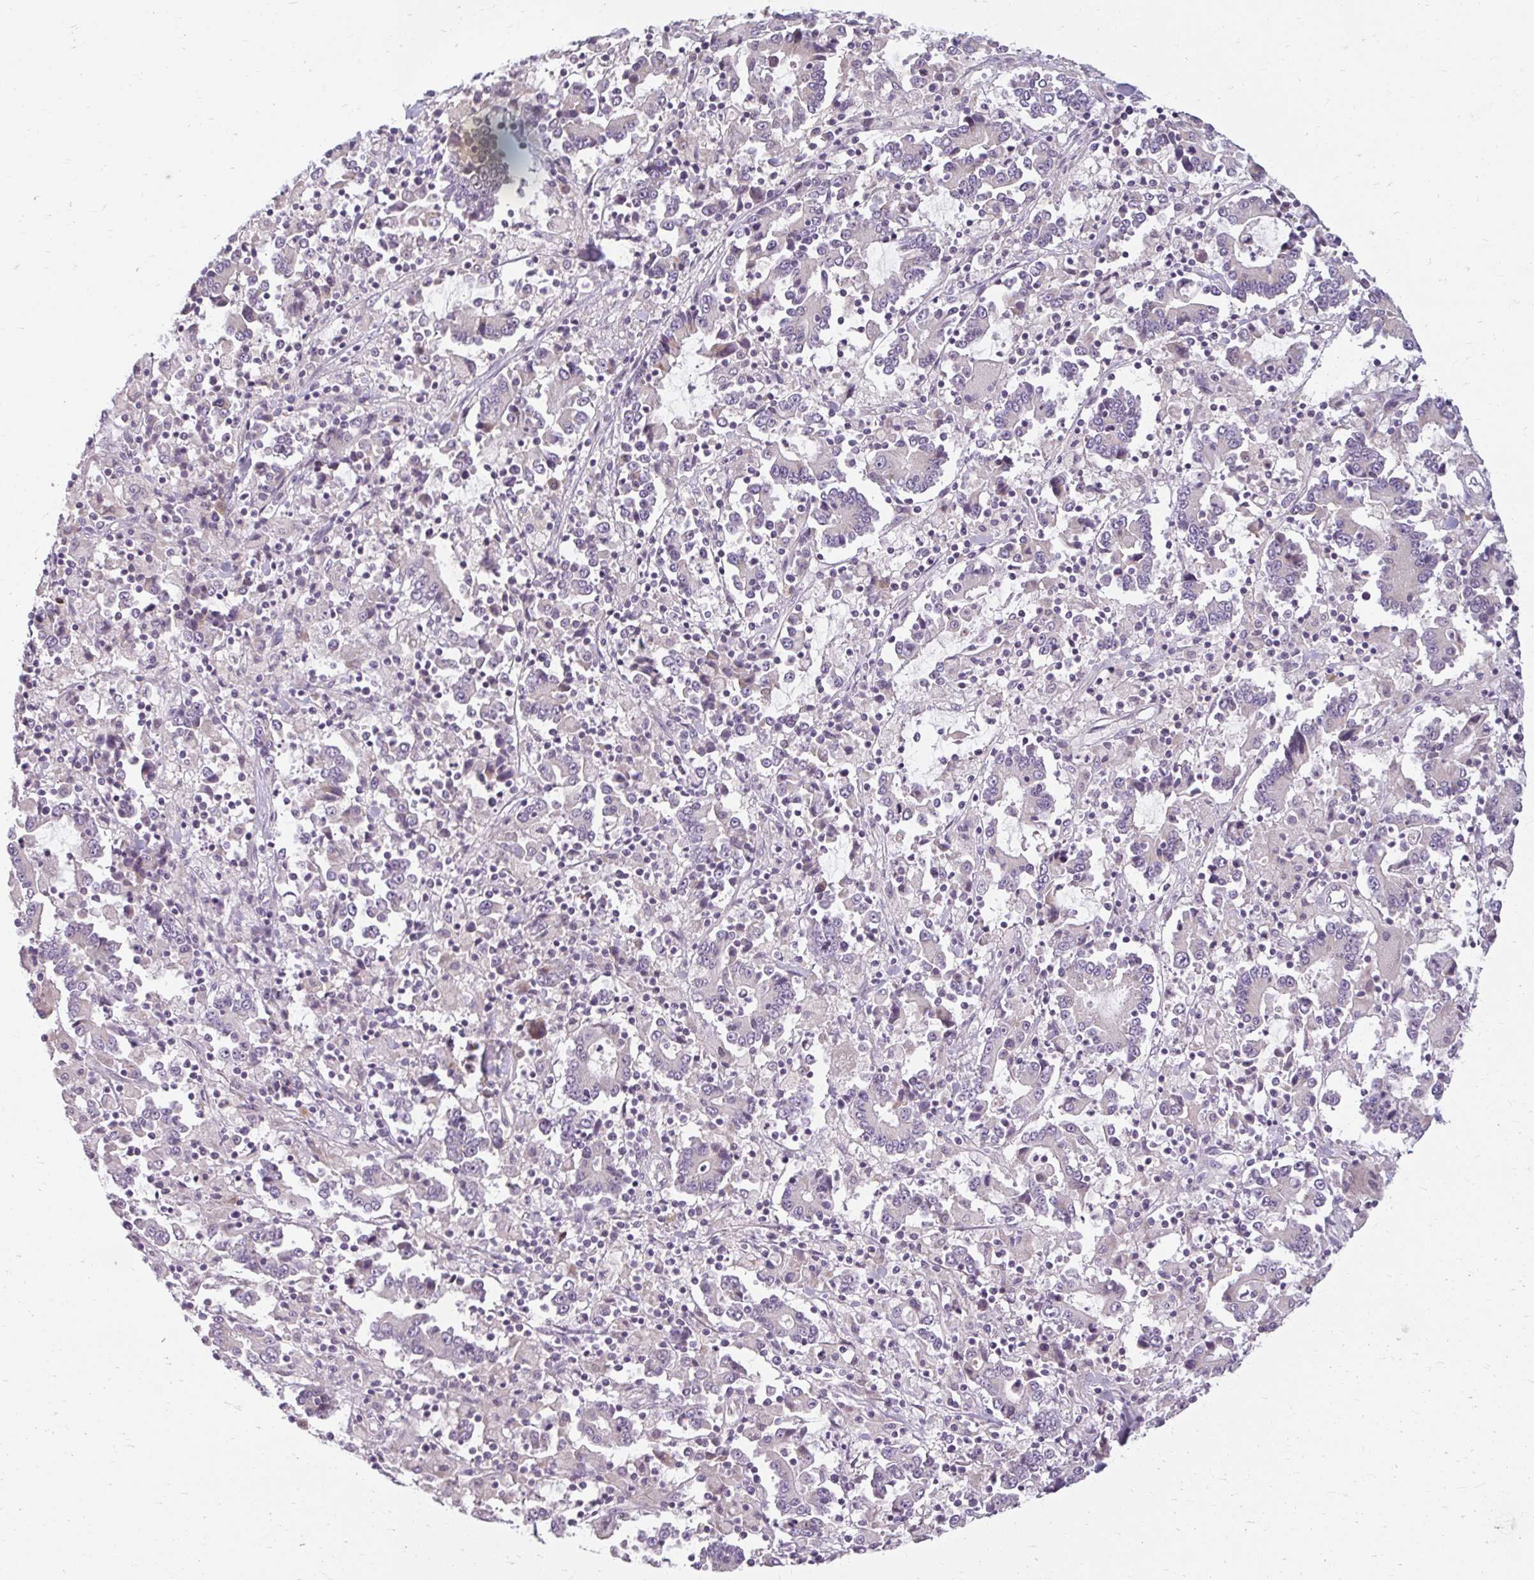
{"staining": {"intensity": "negative", "quantity": "none", "location": "none"}, "tissue": "stomach cancer", "cell_type": "Tumor cells", "image_type": "cancer", "snomed": [{"axis": "morphology", "description": "Adenocarcinoma, NOS"}, {"axis": "topography", "description": "Stomach, upper"}], "caption": "Stomach adenocarcinoma was stained to show a protein in brown. There is no significant positivity in tumor cells. (Brightfield microscopy of DAB (3,3'-diaminobenzidine) IHC at high magnification).", "gene": "ZFYVE26", "patient": {"sex": "male", "age": 68}}